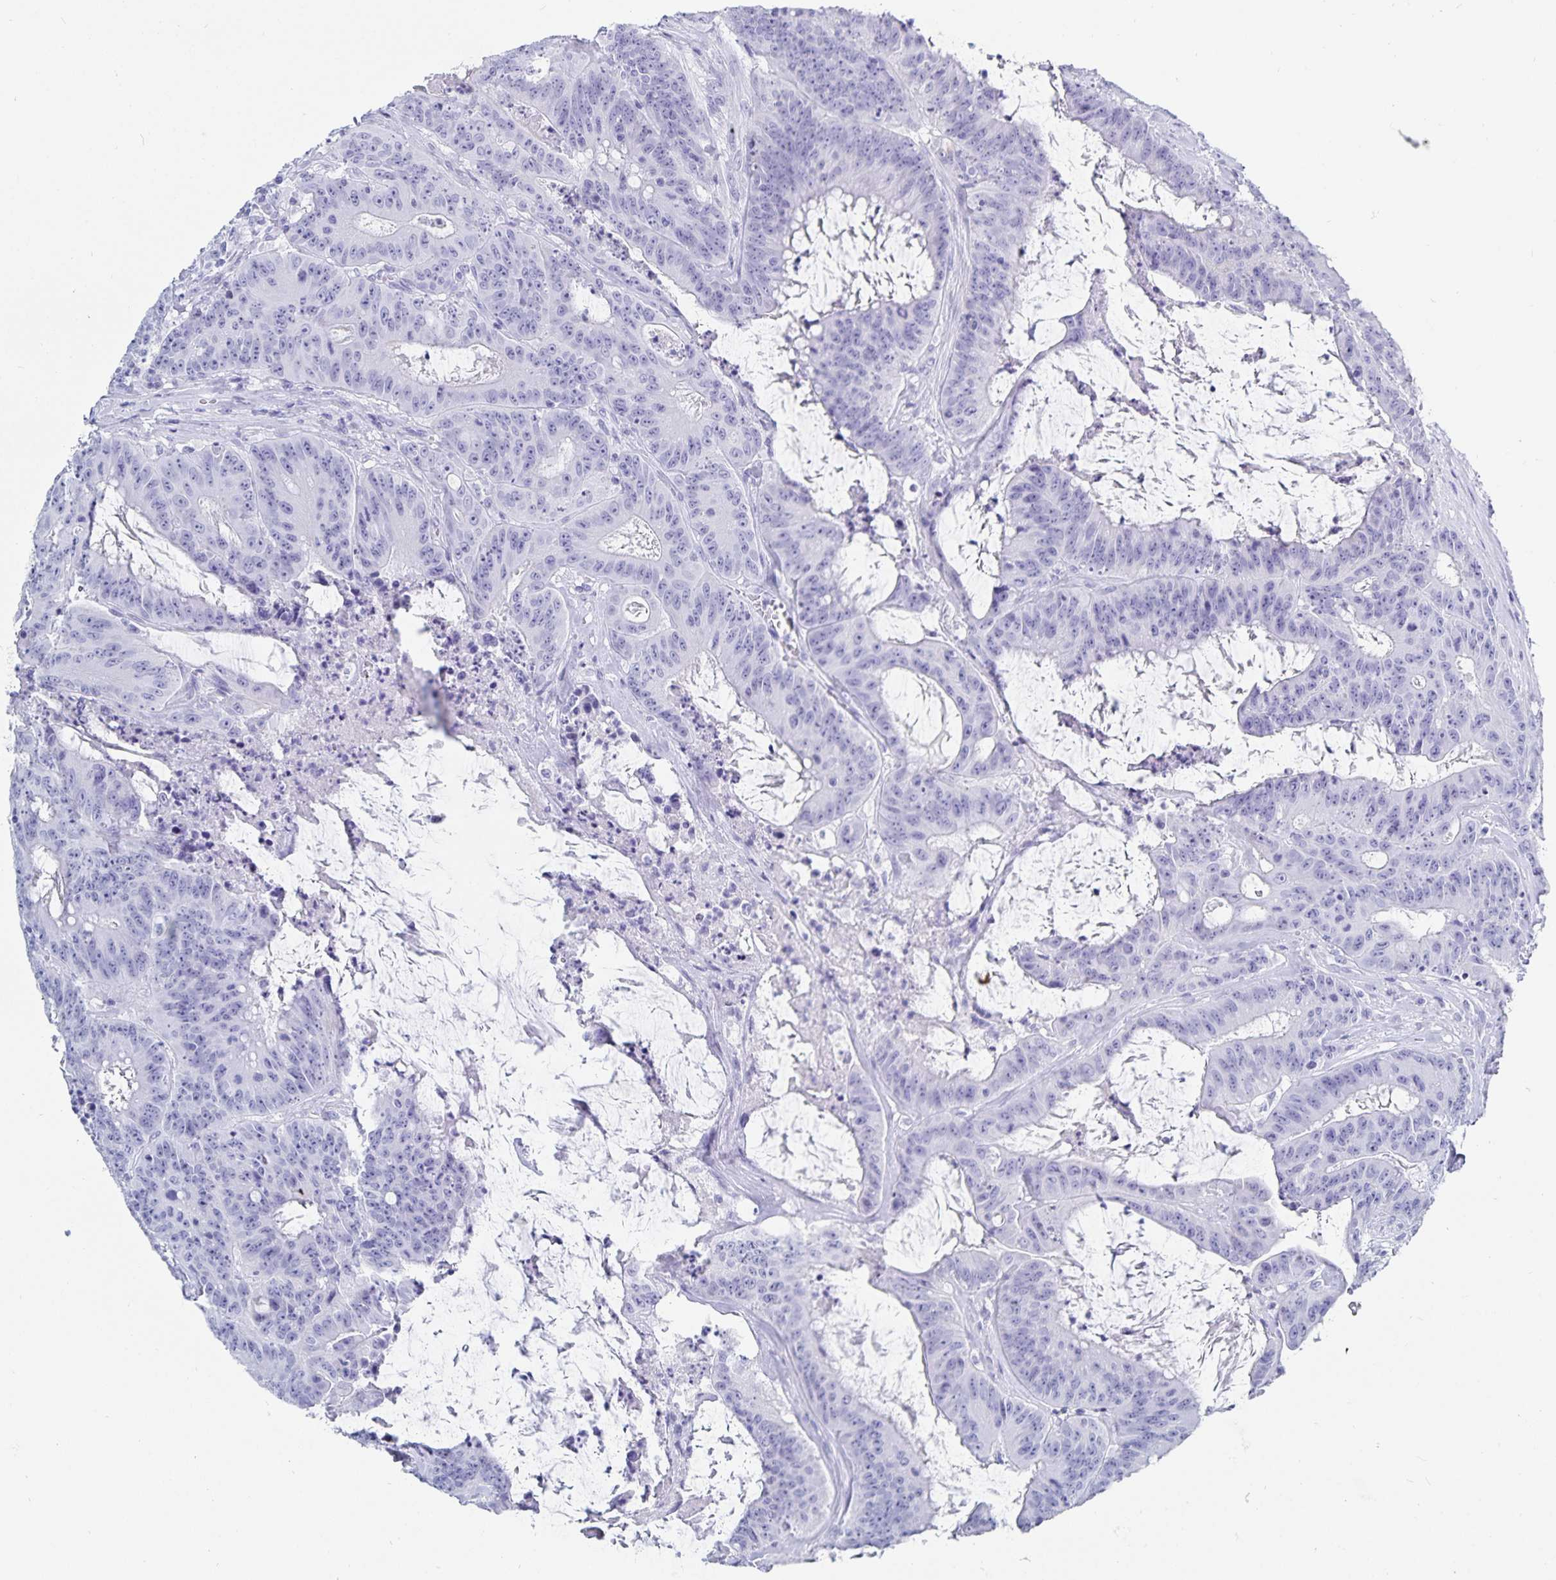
{"staining": {"intensity": "negative", "quantity": "none", "location": "none"}, "tissue": "colorectal cancer", "cell_type": "Tumor cells", "image_type": "cancer", "snomed": [{"axis": "morphology", "description": "Adenocarcinoma, NOS"}, {"axis": "topography", "description": "Colon"}], "caption": "Tumor cells are negative for brown protein staining in adenocarcinoma (colorectal).", "gene": "C19orf73", "patient": {"sex": "male", "age": 33}}